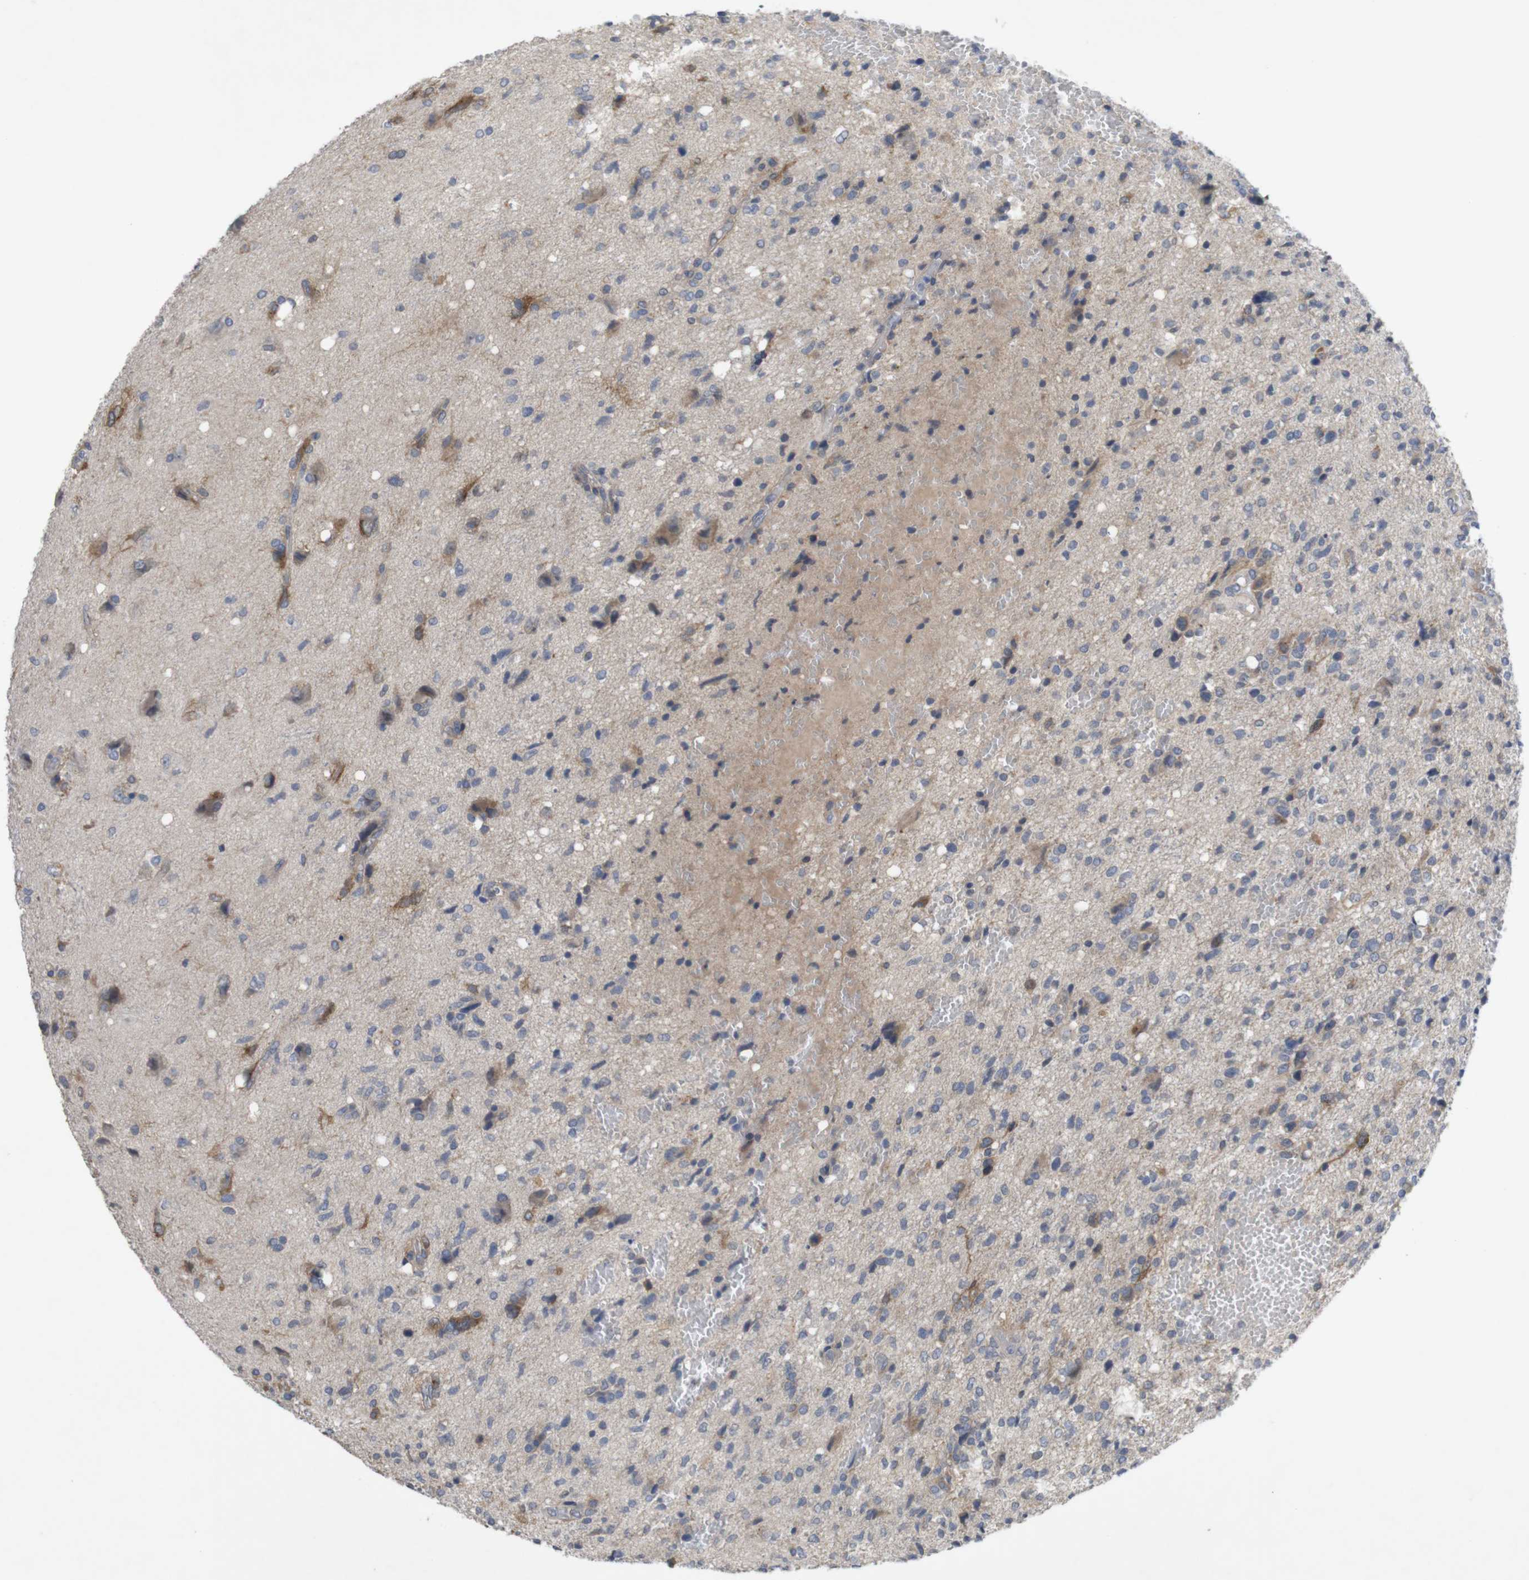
{"staining": {"intensity": "moderate", "quantity": "25%-75%", "location": "cytoplasmic/membranous"}, "tissue": "glioma", "cell_type": "Tumor cells", "image_type": "cancer", "snomed": [{"axis": "morphology", "description": "Glioma, malignant, High grade"}, {"axis": "topography", "description": "Brain"}], "caption": "Immunohistochemical staining of glioma displays moderate cytoplasmic/membranous protein expression in approximately 25%-75% of tumor cells. Immunohistochemistry (ihc) stains the protein of interest in brown and the nuclei are stained blue.", "gene": "BCAR3", "patient": {"sex": "female", "age": 59}}